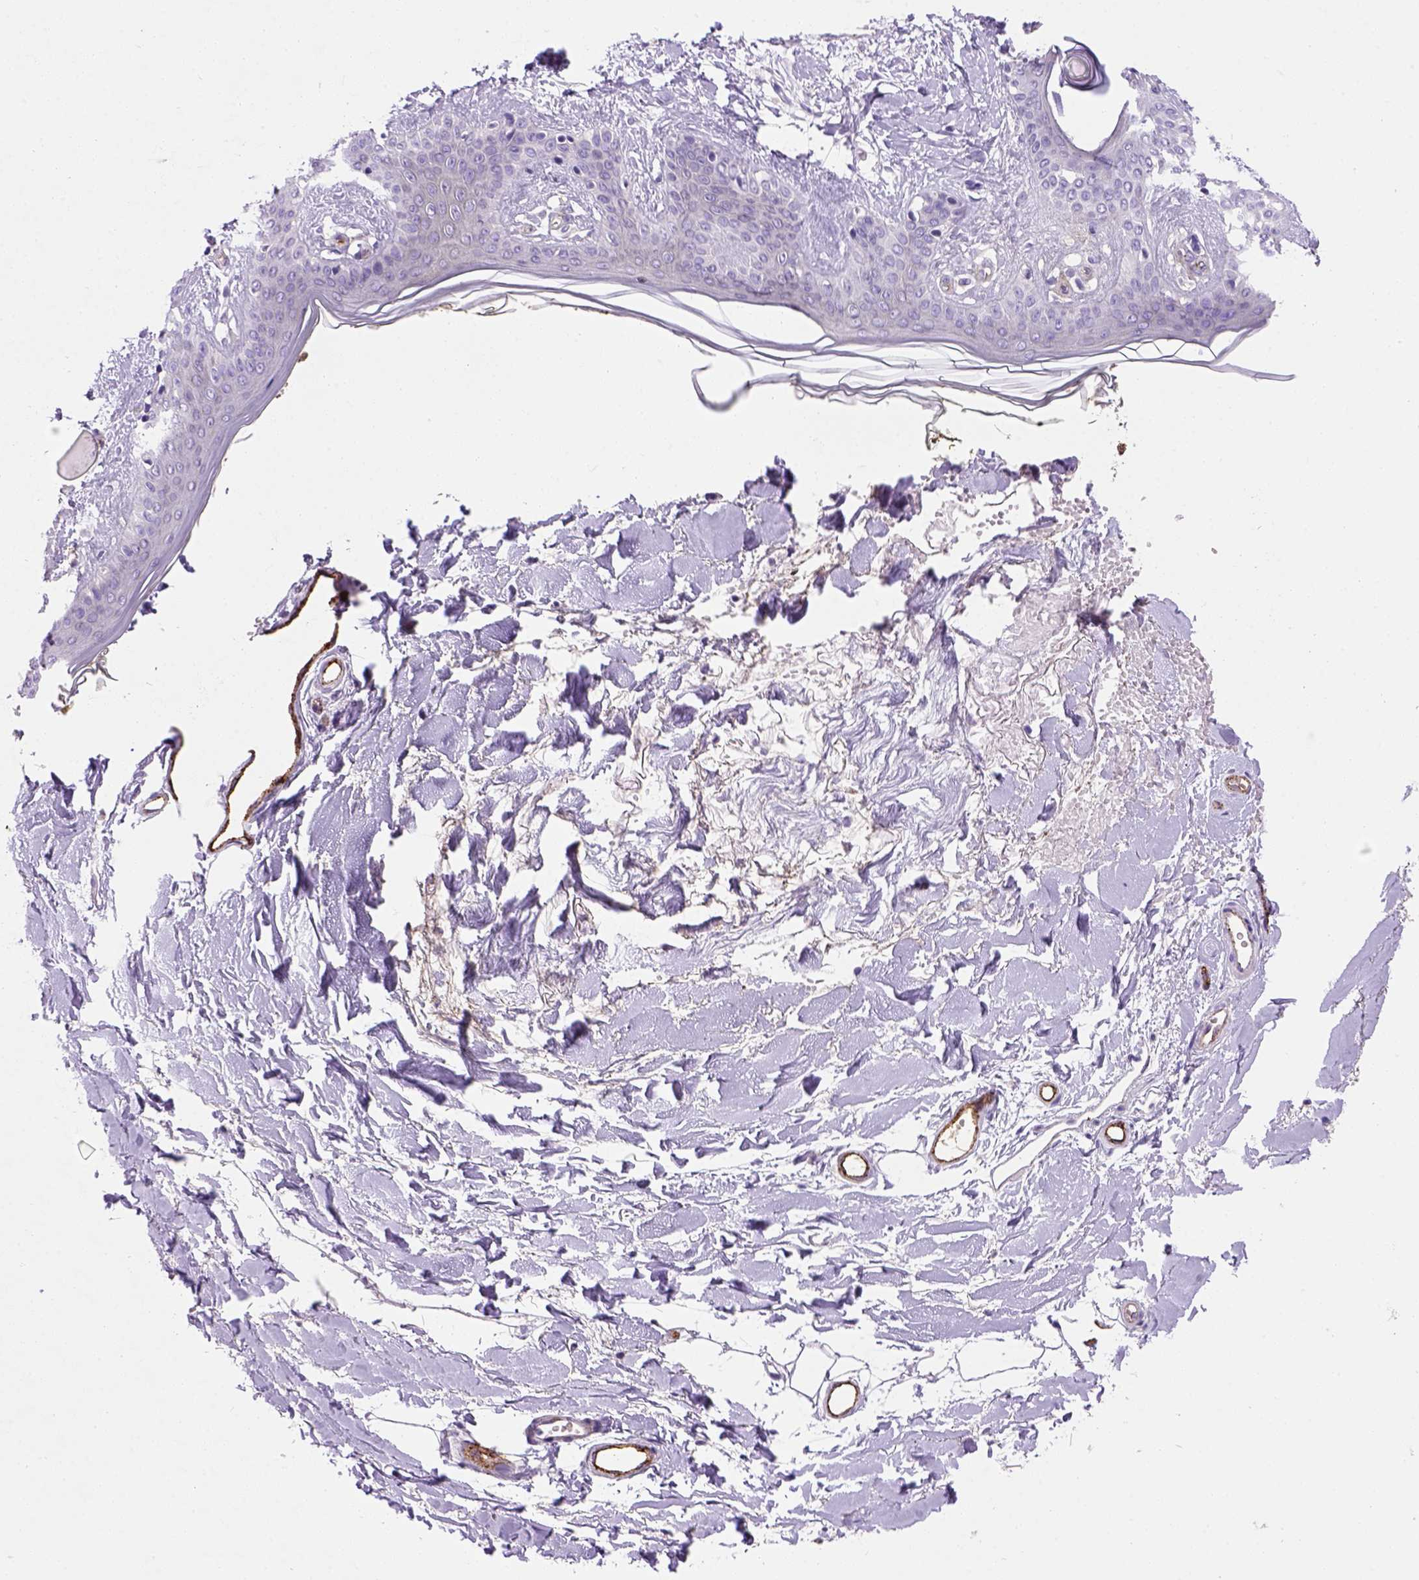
{"staining": {"intensity": "negative", "quantity": "none", "location": "none"}, "tissue": "skin", "cell_type": "Fibroblasts", "image_type": "normal", "snomed": [{"axis": "morphology", "description": "Normal tissue, NOS"}, {"axis": "topography", "description": "Skin"}], "caption": "This photomicrograph is of benign skin stained with immunohistochemistry (IHC) to label a protein in brown with the nuclei are counter-stained blue. There is no positivity in fibroblasts.", "gene": "VWF", "patient": {"sex": "female", "age": 34}}